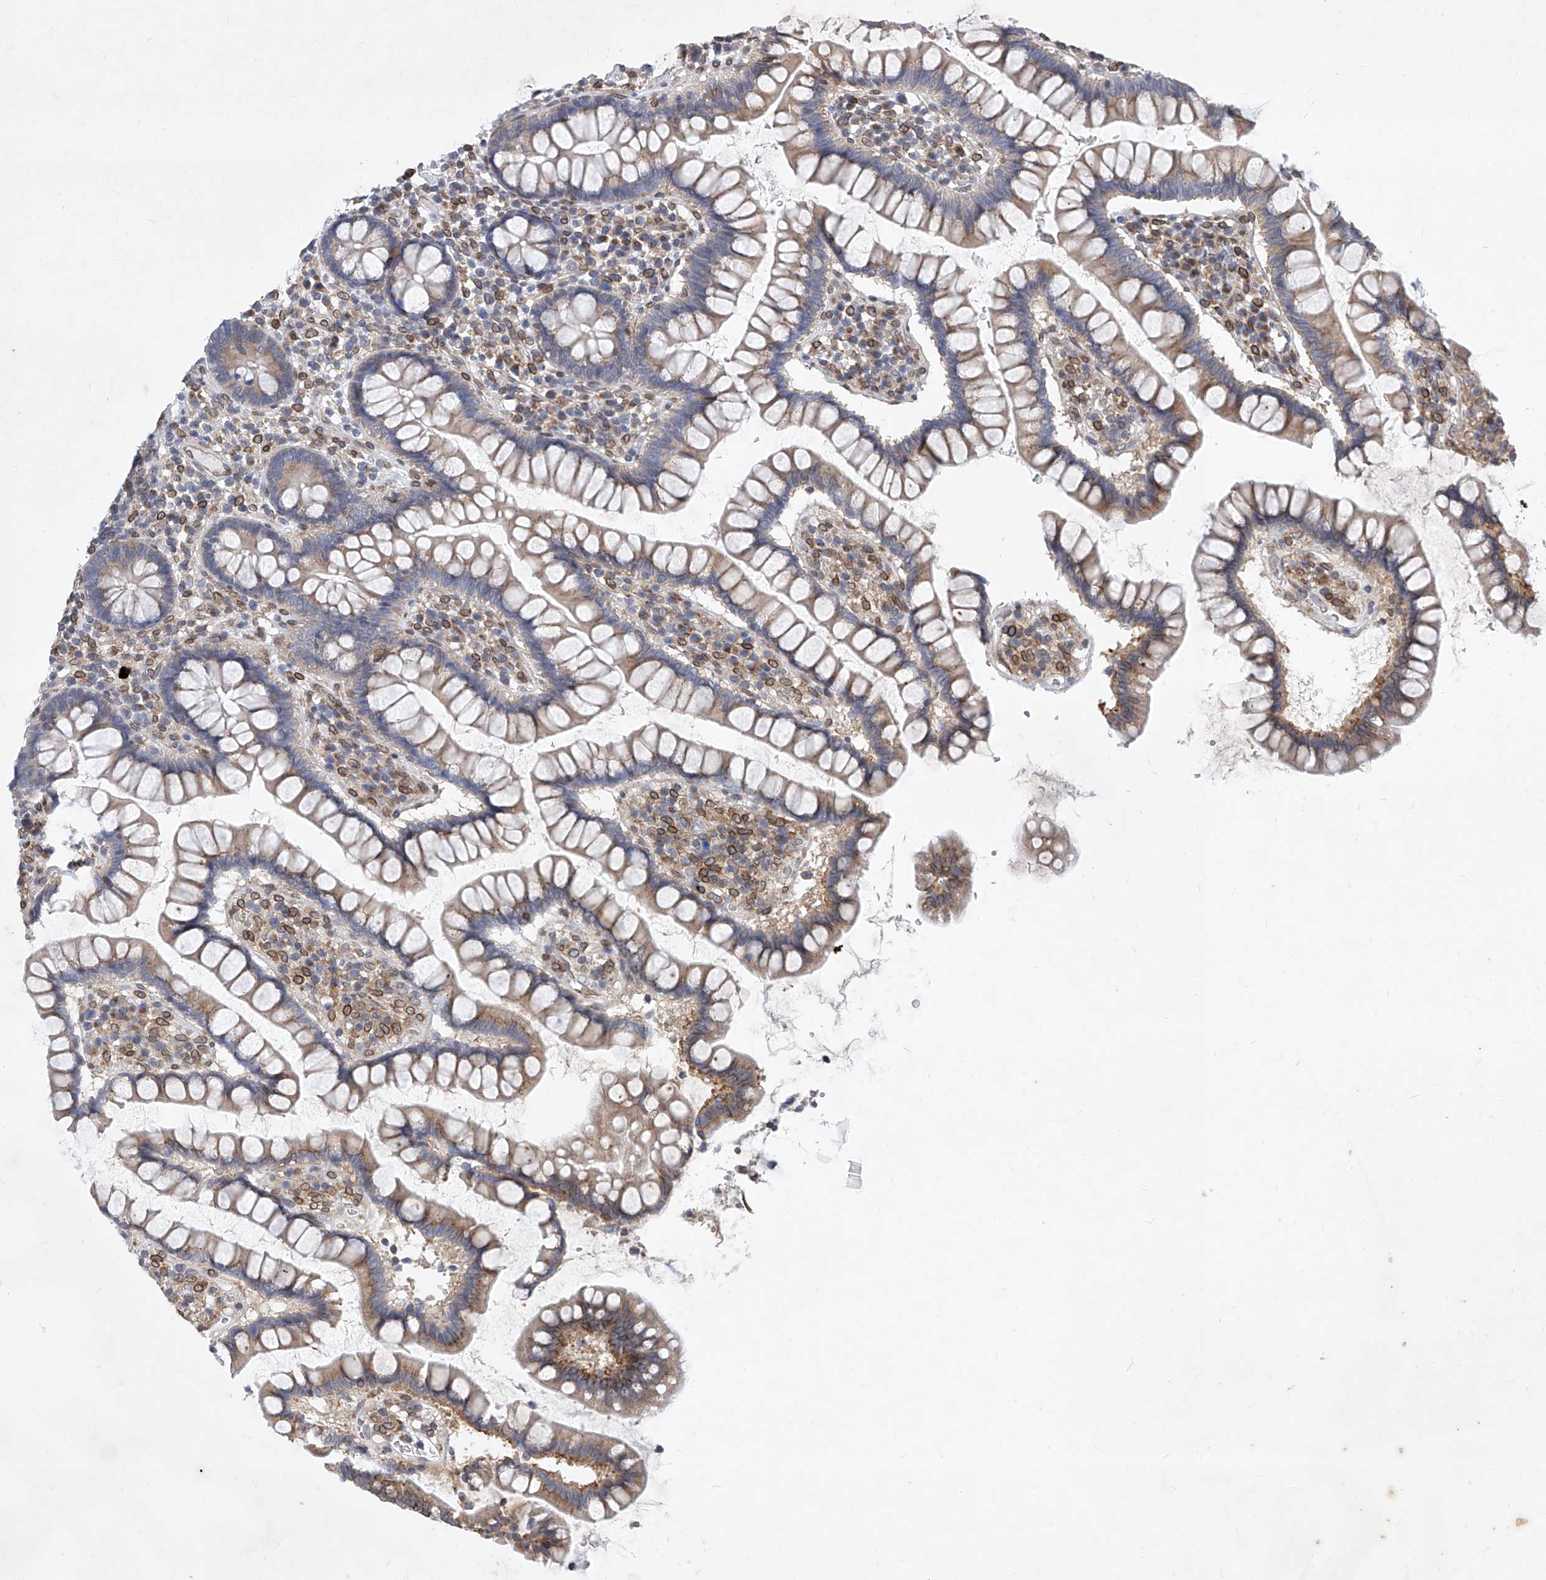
{"staining": {"intensity": "weak", "quantity": "25%-75%", "location": "cytoplasmic/membranous"}, "tissue": "colon", "cell_type": "Endothelial cells", "image_type": "normal", "snomed": [{"axis": "morphology", "description": "Normal tissue, NOS"}, {"axis": "topography", "description": "Colon"}], "caption": "IHC micrograph of unremarkable human colon stained for a protein (brown), which reveals low levels of weak cytoplasmic/membranous positivity in approximately 25%-75% of endothelial cells.", "gene": "MX2", "patient": {"sex": "female", "age": 79}}